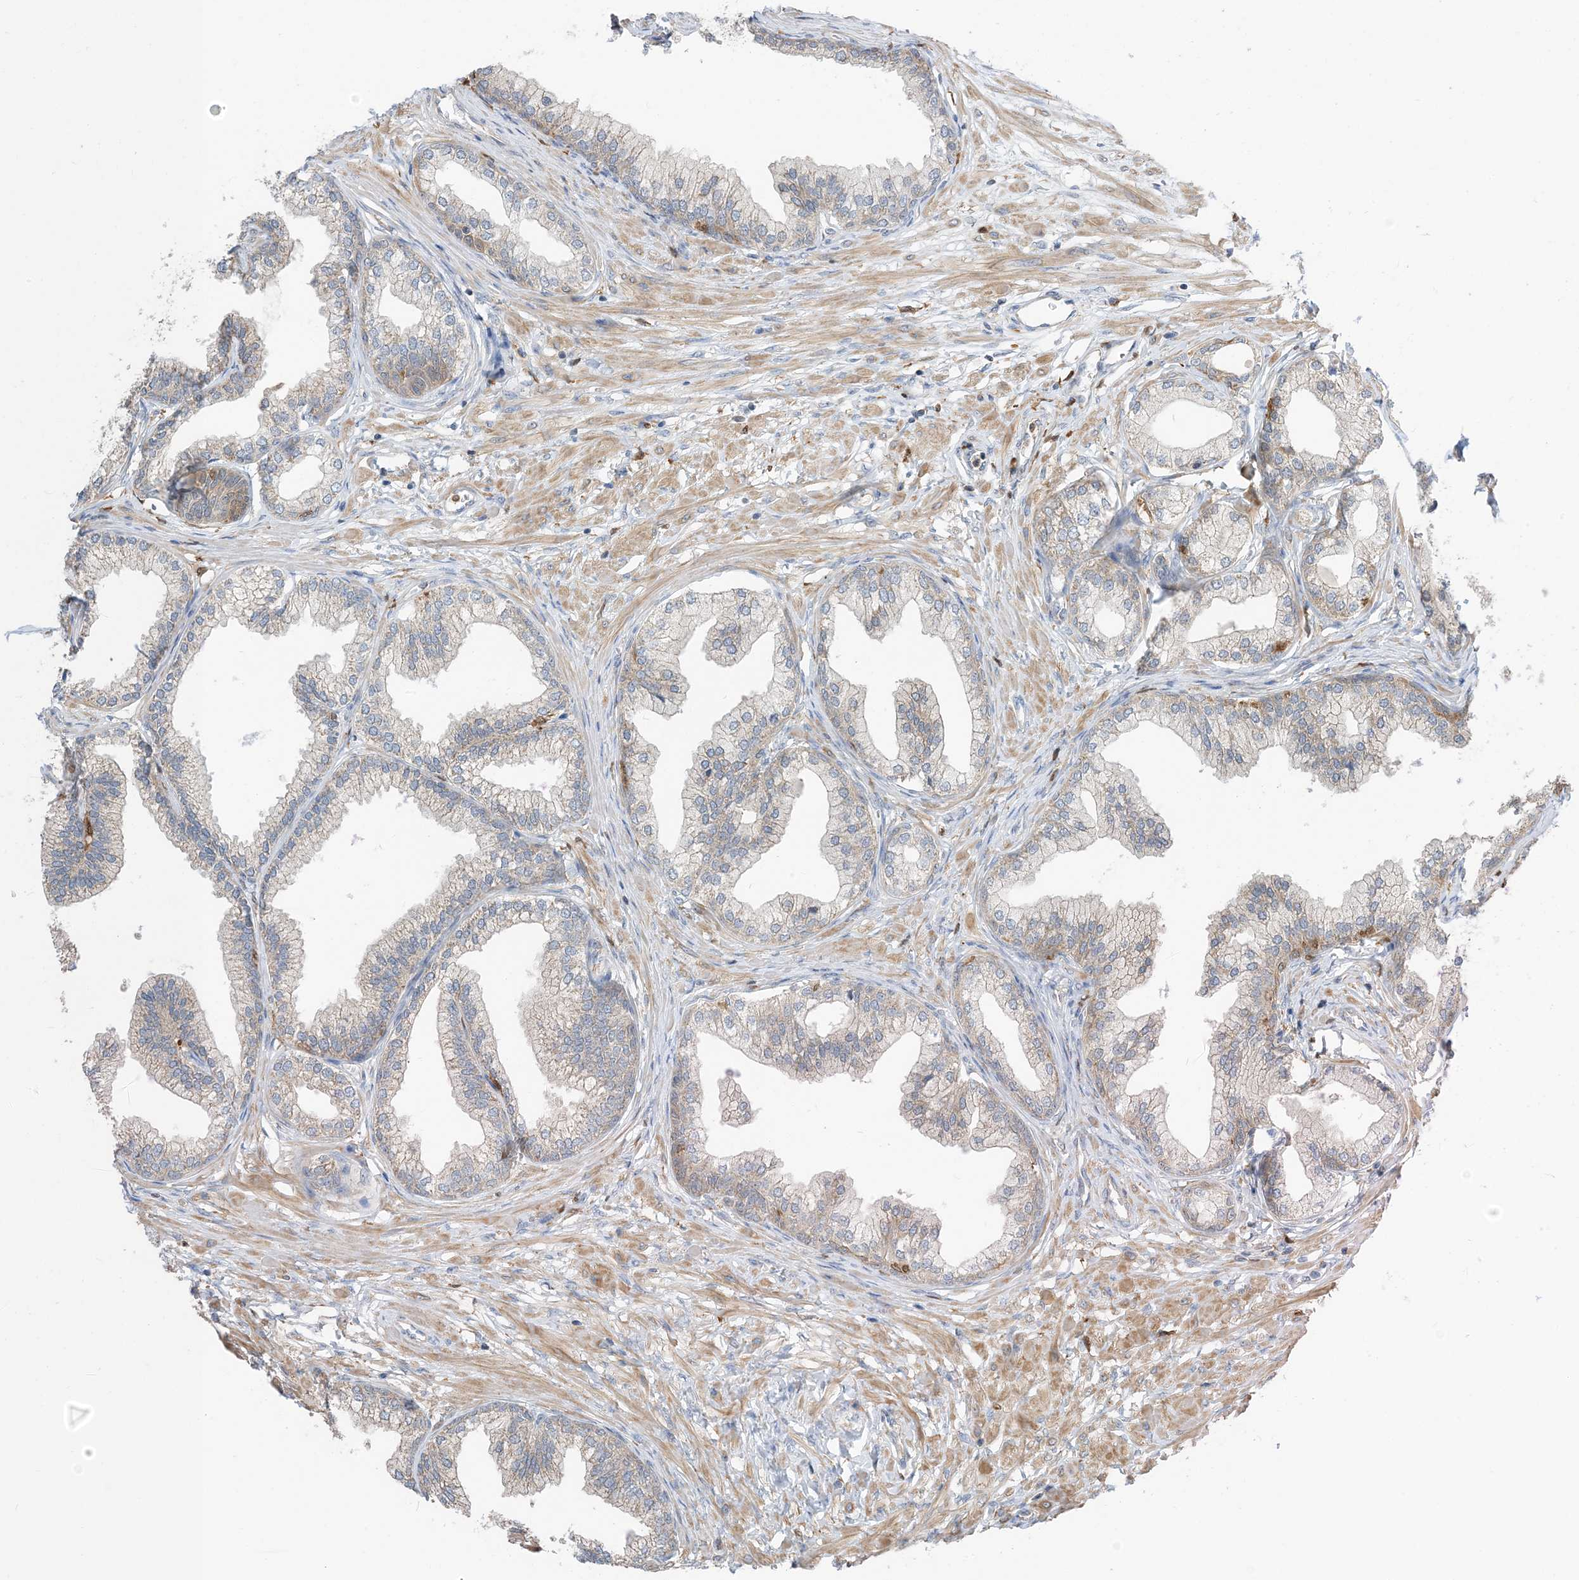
{"staining": {"intensity": "weak", "quantity": "25%-75%", "location": "cytoplasmic/membranous"}, "tissue": "prostate", "cell_type": "Glandular cells", "image_type": "normal", "snomed": [{"axis": "morphology", "description": "Normal tissue, NOS"}, {"axis": "morphology", "description": "Urothelial carcinoma, Low grade"}, {"axis": "topography", "description": "Urinary bladder"}, {"axis": "topography", "description": "Prostate"}], "caption": "Weak cytoplasmic/membranous protein expression is appreciated in about 25%-75% of glandular cells in prostate.", "gene": "NAGK", "patient": {"sex": "male", "age": 60}}